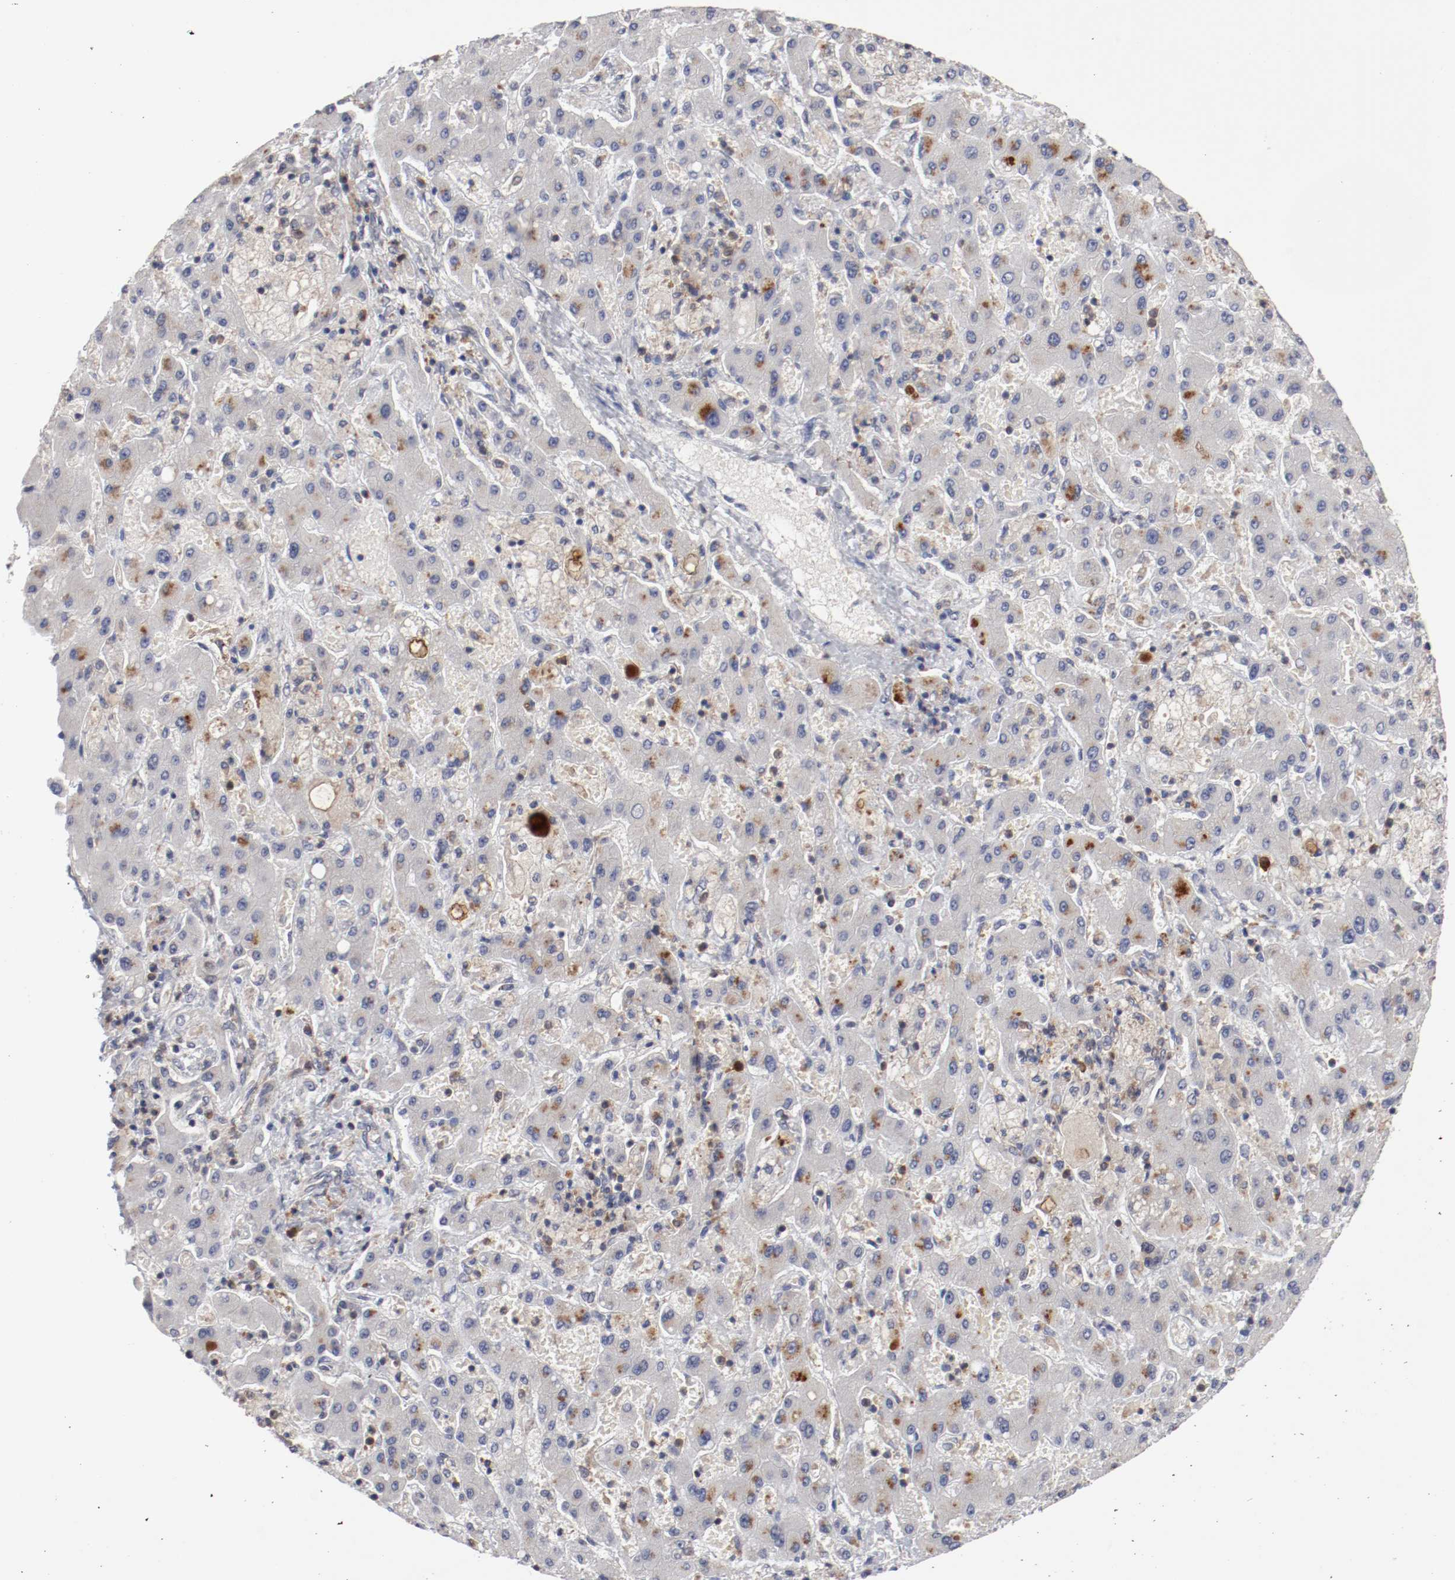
{"staining": {"intensity": "moderate", "quantity": "25%-75%", "location": "cytoplasmic/membranous"}, "tissue": "liver cancer", "cell_type": "Tumor cells", "image_type": "cancer", "snomed": [{"axis": "morphology", "description": "Cholangiocarcinoma"}, {"axis": "topography", "description": "Liver"}], "caption": "Cholangiocarcinoma (liver) tissue demonstrates moderate cytoplasmic/membranous staining in approximately 25%-75% of tumor cells, visualized by immunohistochemistry. The protein is shown in brown color, while the nuclei are stained blue.", "gene": "CBL", "patient": {"sex": "male", "age": 50}}